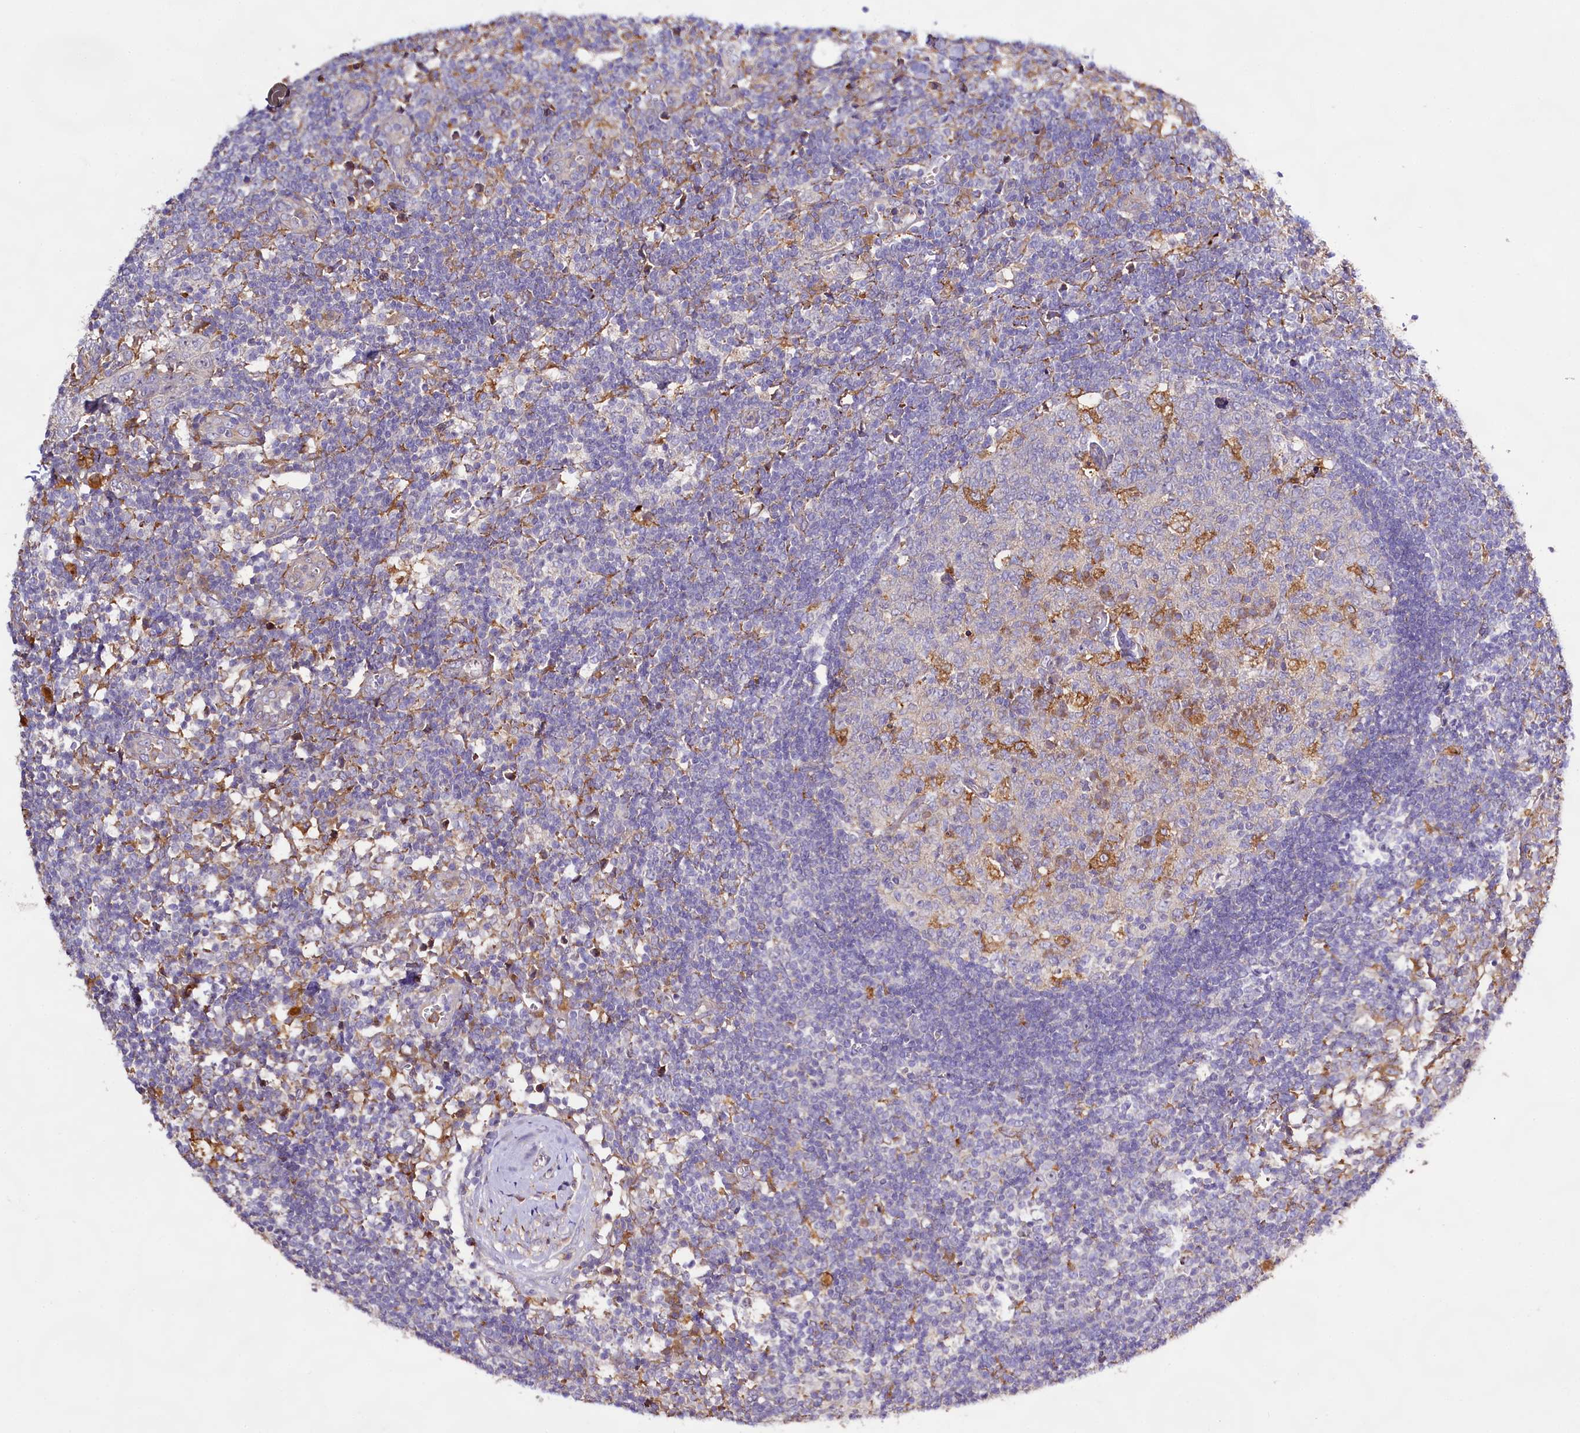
{"staining": {"intensity": "moderate", "quantity": "<25%", "location": "cytoplasmic/membranous"}, "tissue": "lymph node", "cell_type": "Germinal center cells", "image_type": "normal", "snomed": [{"axis": "morphology", "description": "Normal tissue, NOS"}, {"axis": "morphology", "description": "Squamous cell carcinoma, metastatic, NOS"}, {"axis": "topography", "description": "Lymph node"}], "caption": "Protein analysis of benign lymph node displays moderate cytoplasmic/membranous positivity in approximately <25% of germinal center cells. The protein is stained brown, and the nuclei are stained in blue (DAB IHC with brightfield microscopy, high magnification).", "gene": "DMXL2", "patient": {"sex": "male", "age": 73}}